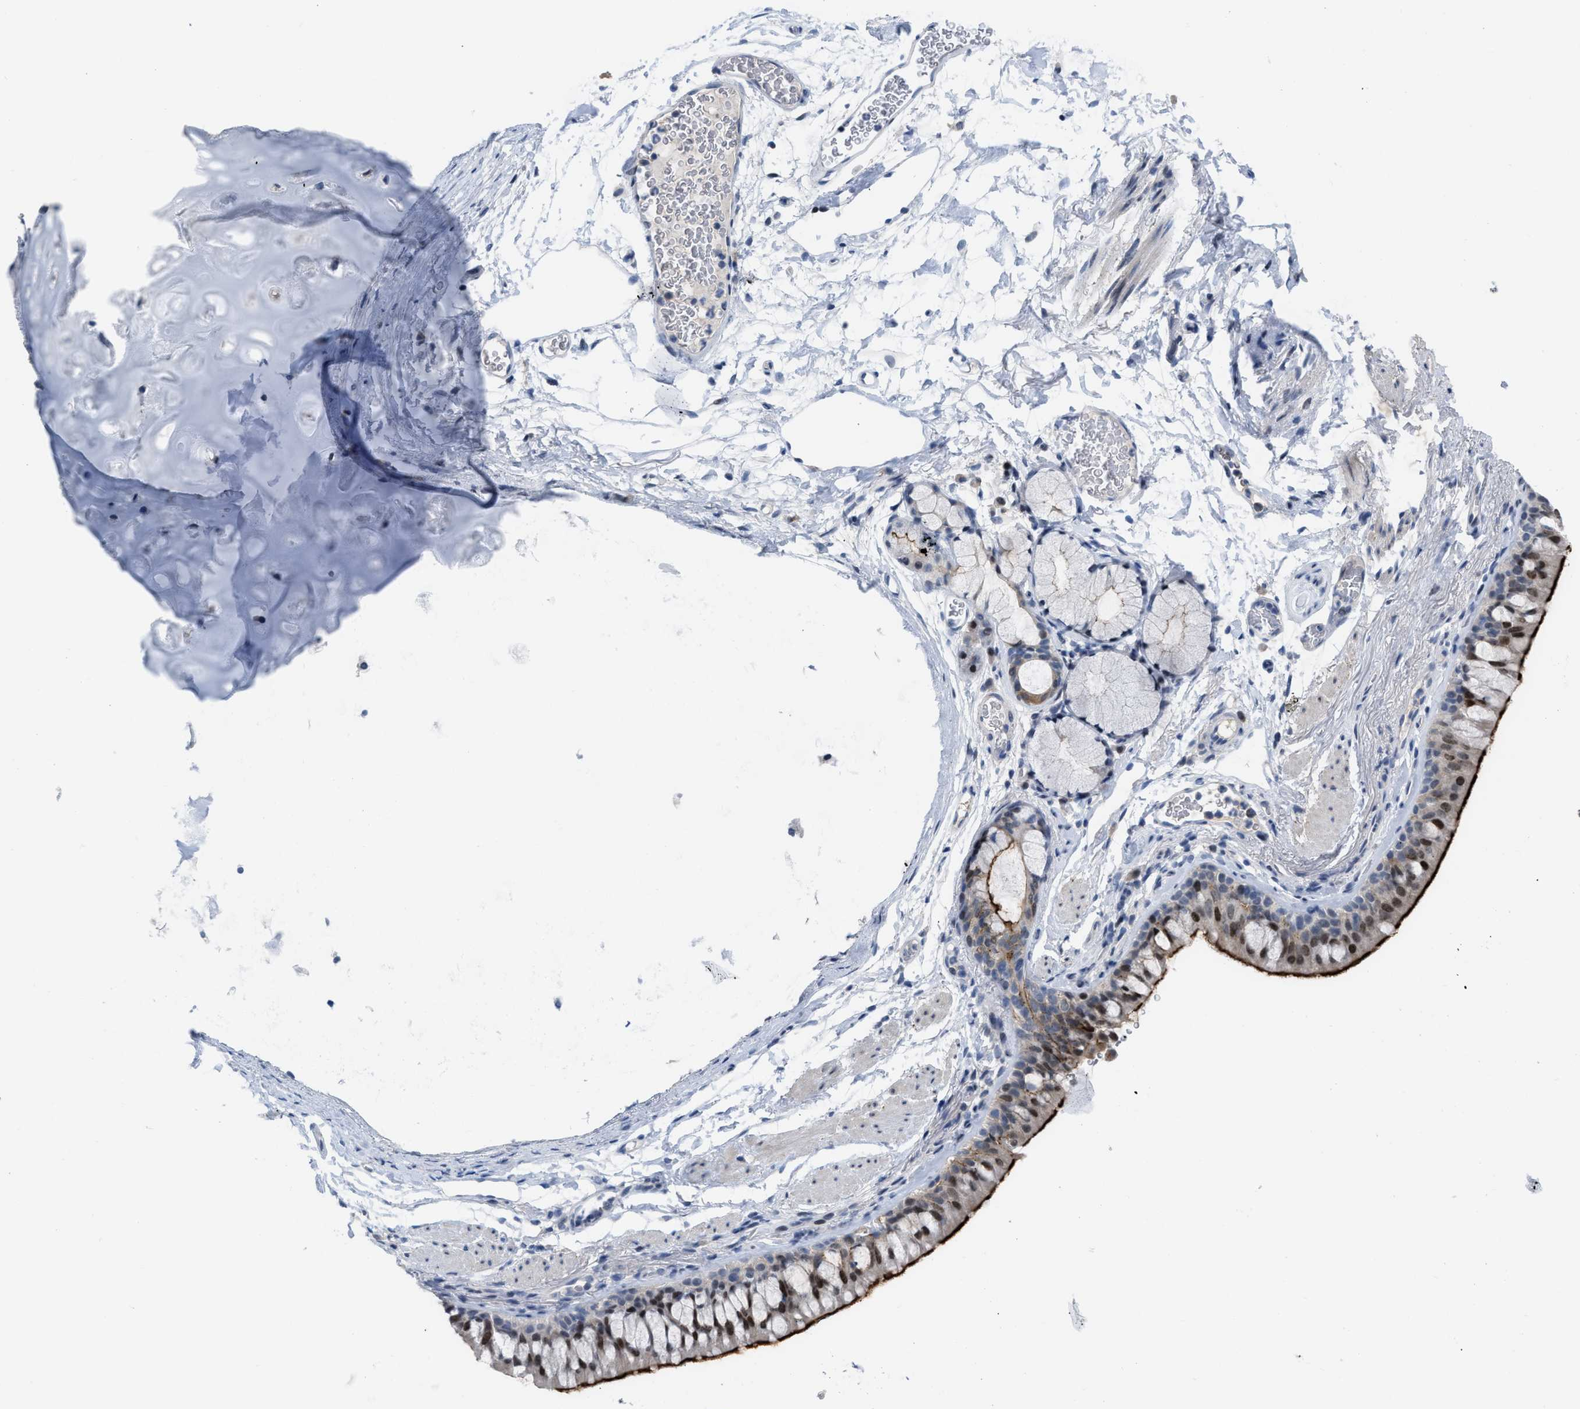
{"staining": {"intensity": "strong", "quantity": ">75%", "location": "cytoplasmic/membranous,nuclear"}, "tissue": "bronchus", "cell_type": "Respiratory epithelial cells", "image_type": "normal", "snomed": [{"axis": "morphology", "description": "Normal tissue, NOS"}, {"axis": "topography", "description": "Cartilage tissue"}, {"axis": "topography", "description": "Bronchus"}], "caption": "A brown stain shows strong cytoplasmic/membranous,nuclear expression of a protein in respiratory epithelial cells of unremarkable human bronchus. (Stains: DAB (3,3'-diaminobenzidine) in brown, nuclei in blue, Microscopy: brightfield microscopy at high magnification).", "gene": "SETDB1", "patient": {"sex": "female", "age": 53}}